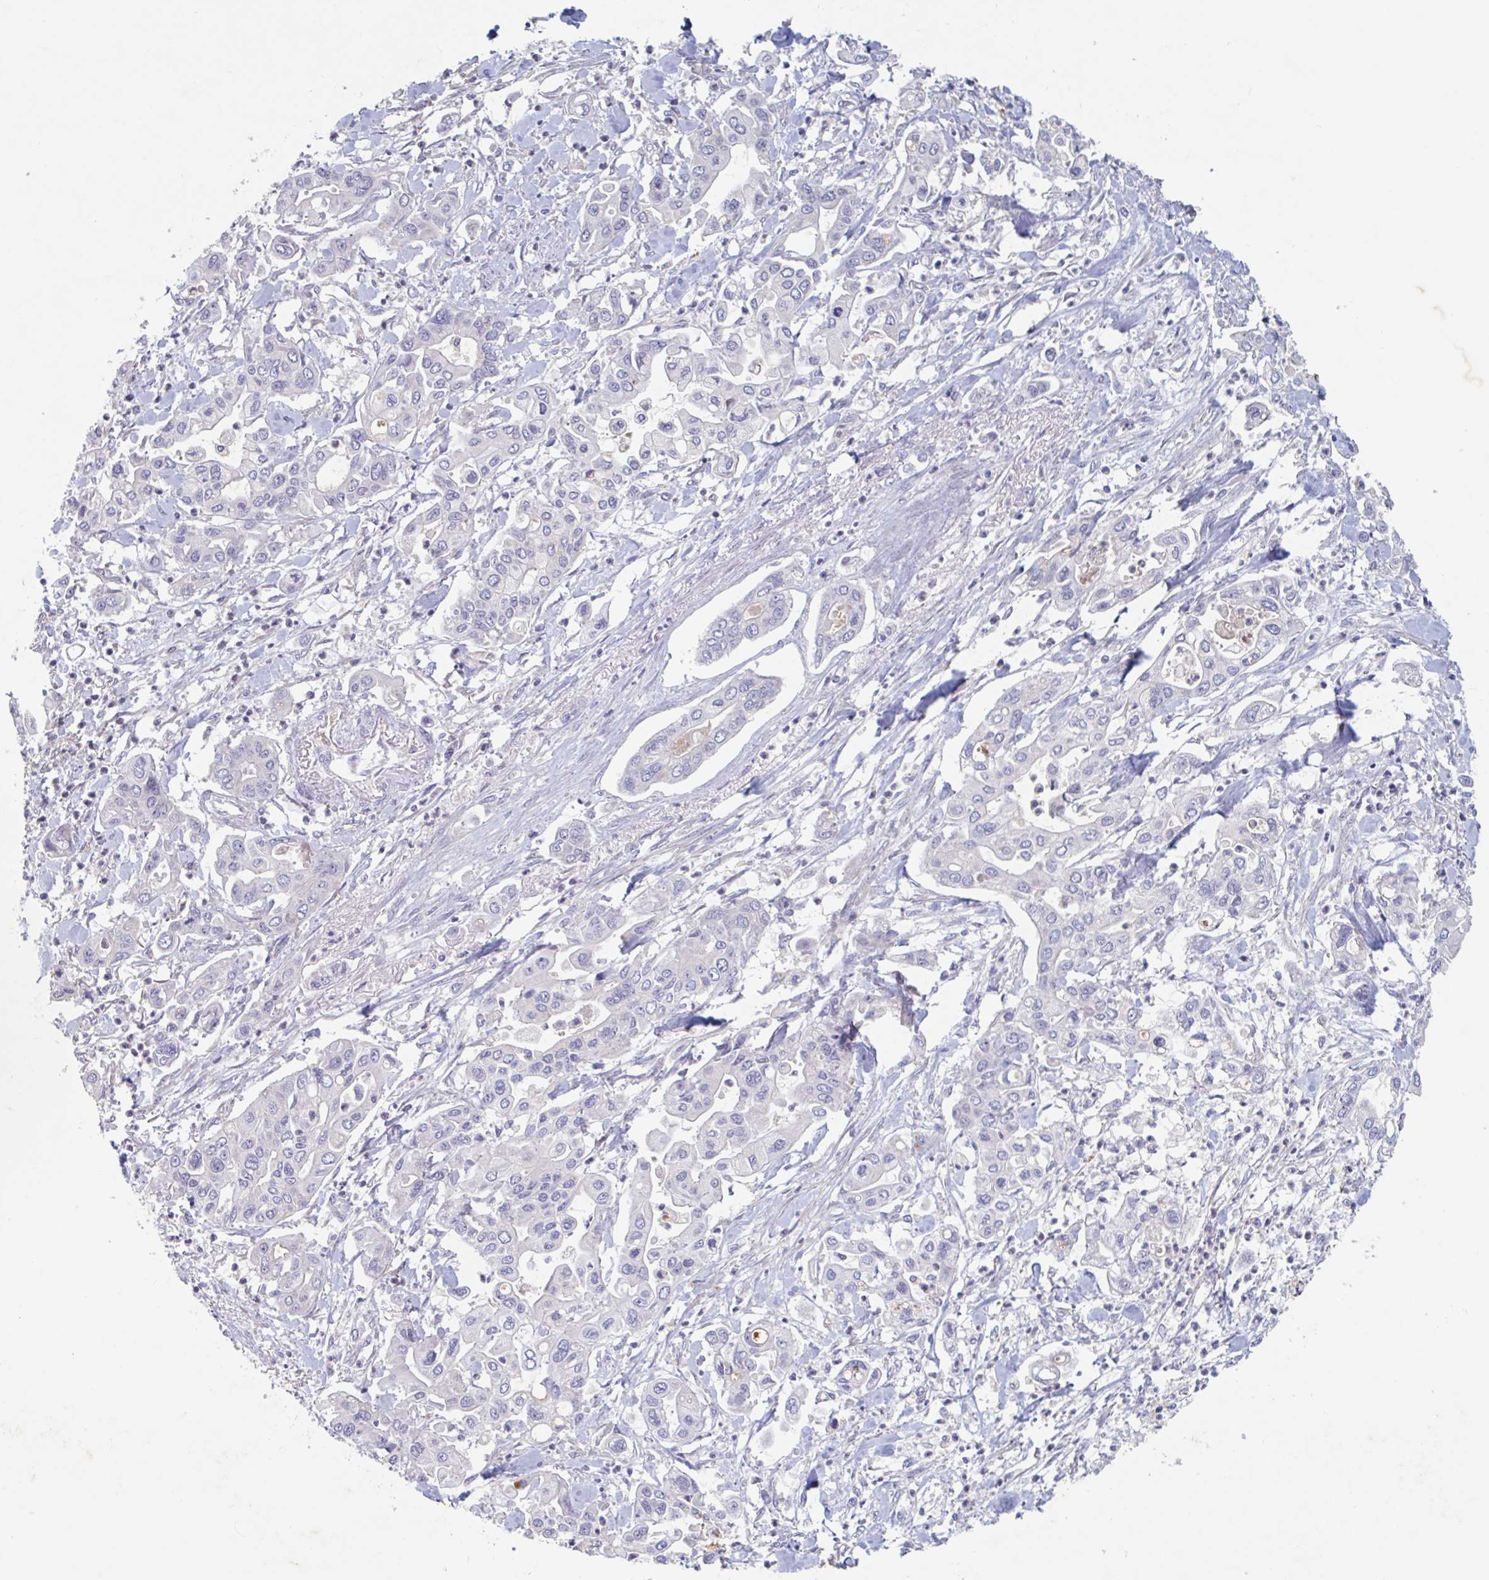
{"staining": {"intensity": "negative", "quantity": "none", "location": "none"}, "tissue": "pancreatic cancer", "cell_type": "Tumor cells", "image_type": "cancer", "snomed": [{"axis": "morphology", "description": "Adenocarcinoma, NOS"}, {"axis": "topography", "description": "Pancreas"}], "caption": "Tumor cells show no significant expression in adenocarcinoma (pancreatic).", "gene": "MANBA", "patient": {"sex": "male", "age": 62}}